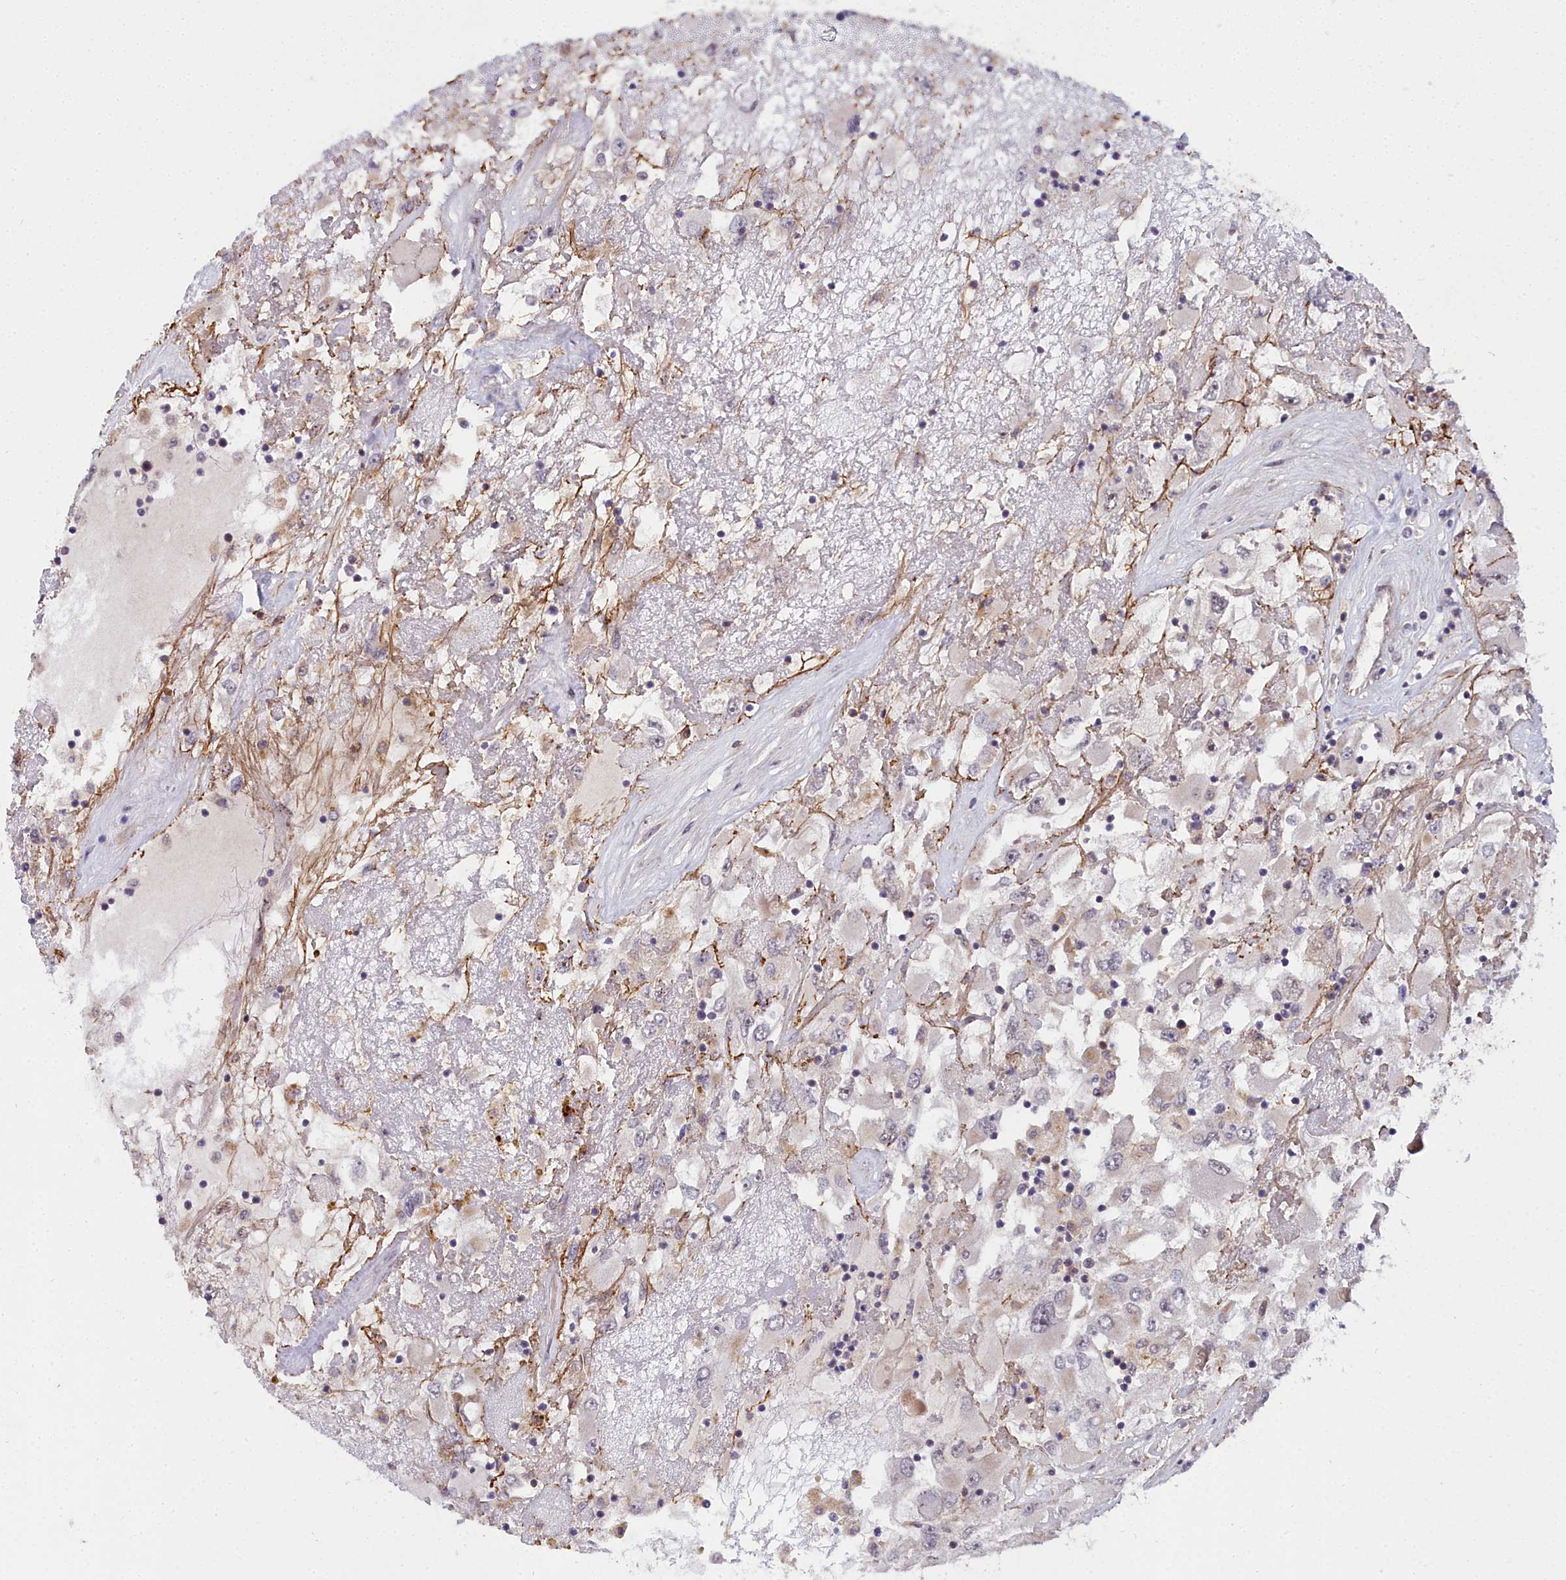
{"staining": {"intensity": "weak", "quantity": "<25%", "location": "cytoplasmic/membranous"}, "tissue": "renal cancer", "cell_type": "Tumor cells", "image_type": "cancer", "snomed": [{"axis": "morphology", "description": "Adenocarcinoma, NOS"}, {"axis": "topography", "description": "Kidney"}], "caption": "IHC of human renal adenocarcinoma demonstrates no staining in tumor cells.", "gene": "MRPS11", "patient": {"sex": "female", "age": 52}}